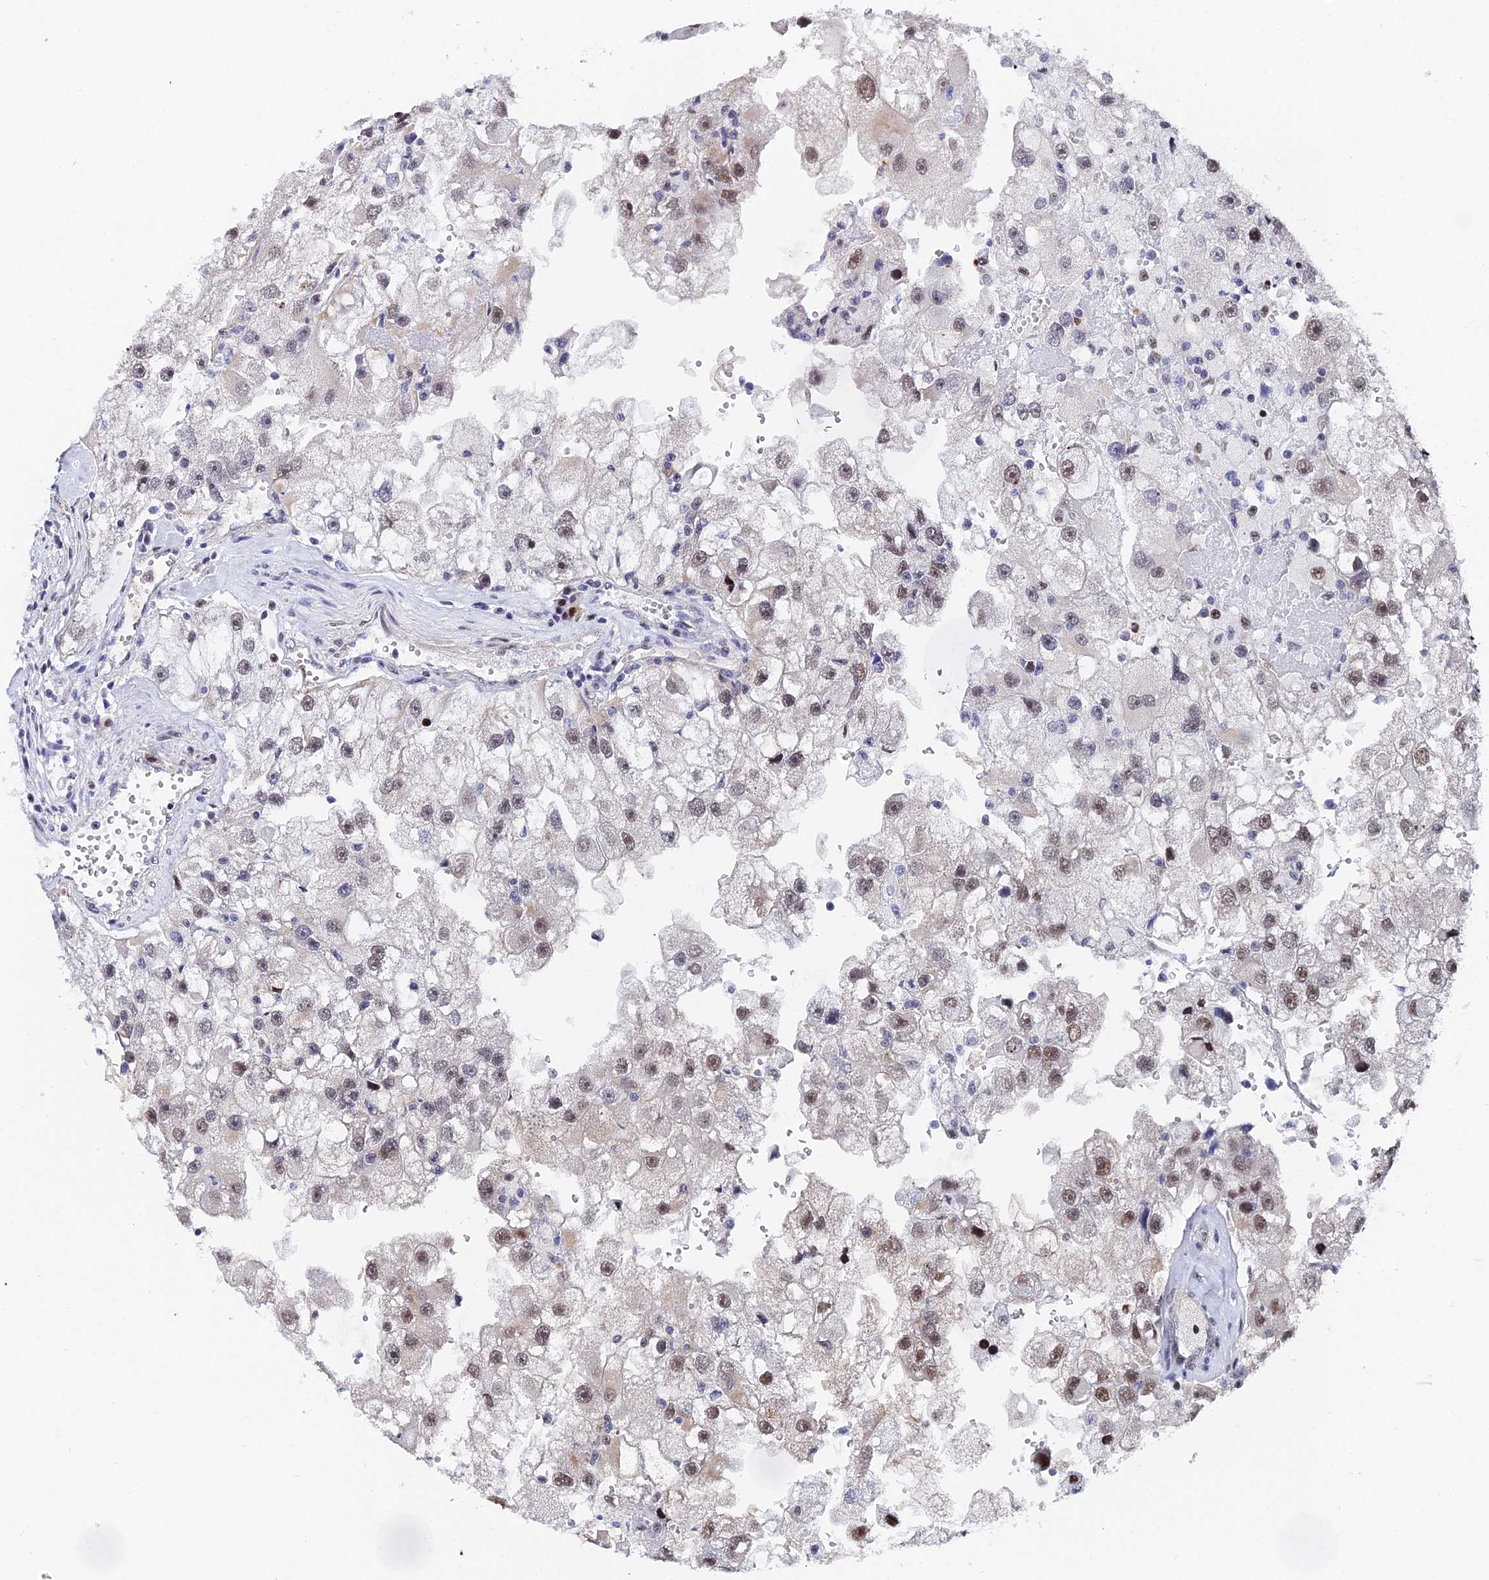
{"staining": {"intensity": "moderate", "quantity": ">75%", "location": "nuclear"}, "tissue": "renal cancer", "cell_type": "Tumor cells", "image_type": "cancer", "snomed": [{"axis": "morphology", "description": "Adenocarcinoma, NOS"}, {"axis": "topography", "description": "Kidney"}], "caption": "Renal cancer tissue shows moderate nuclear expression in about >75% of tumor cells, visualized by immunohistochemistry.", "gene": "TIFA", "patient": {"sex": "male", "age": 63}}